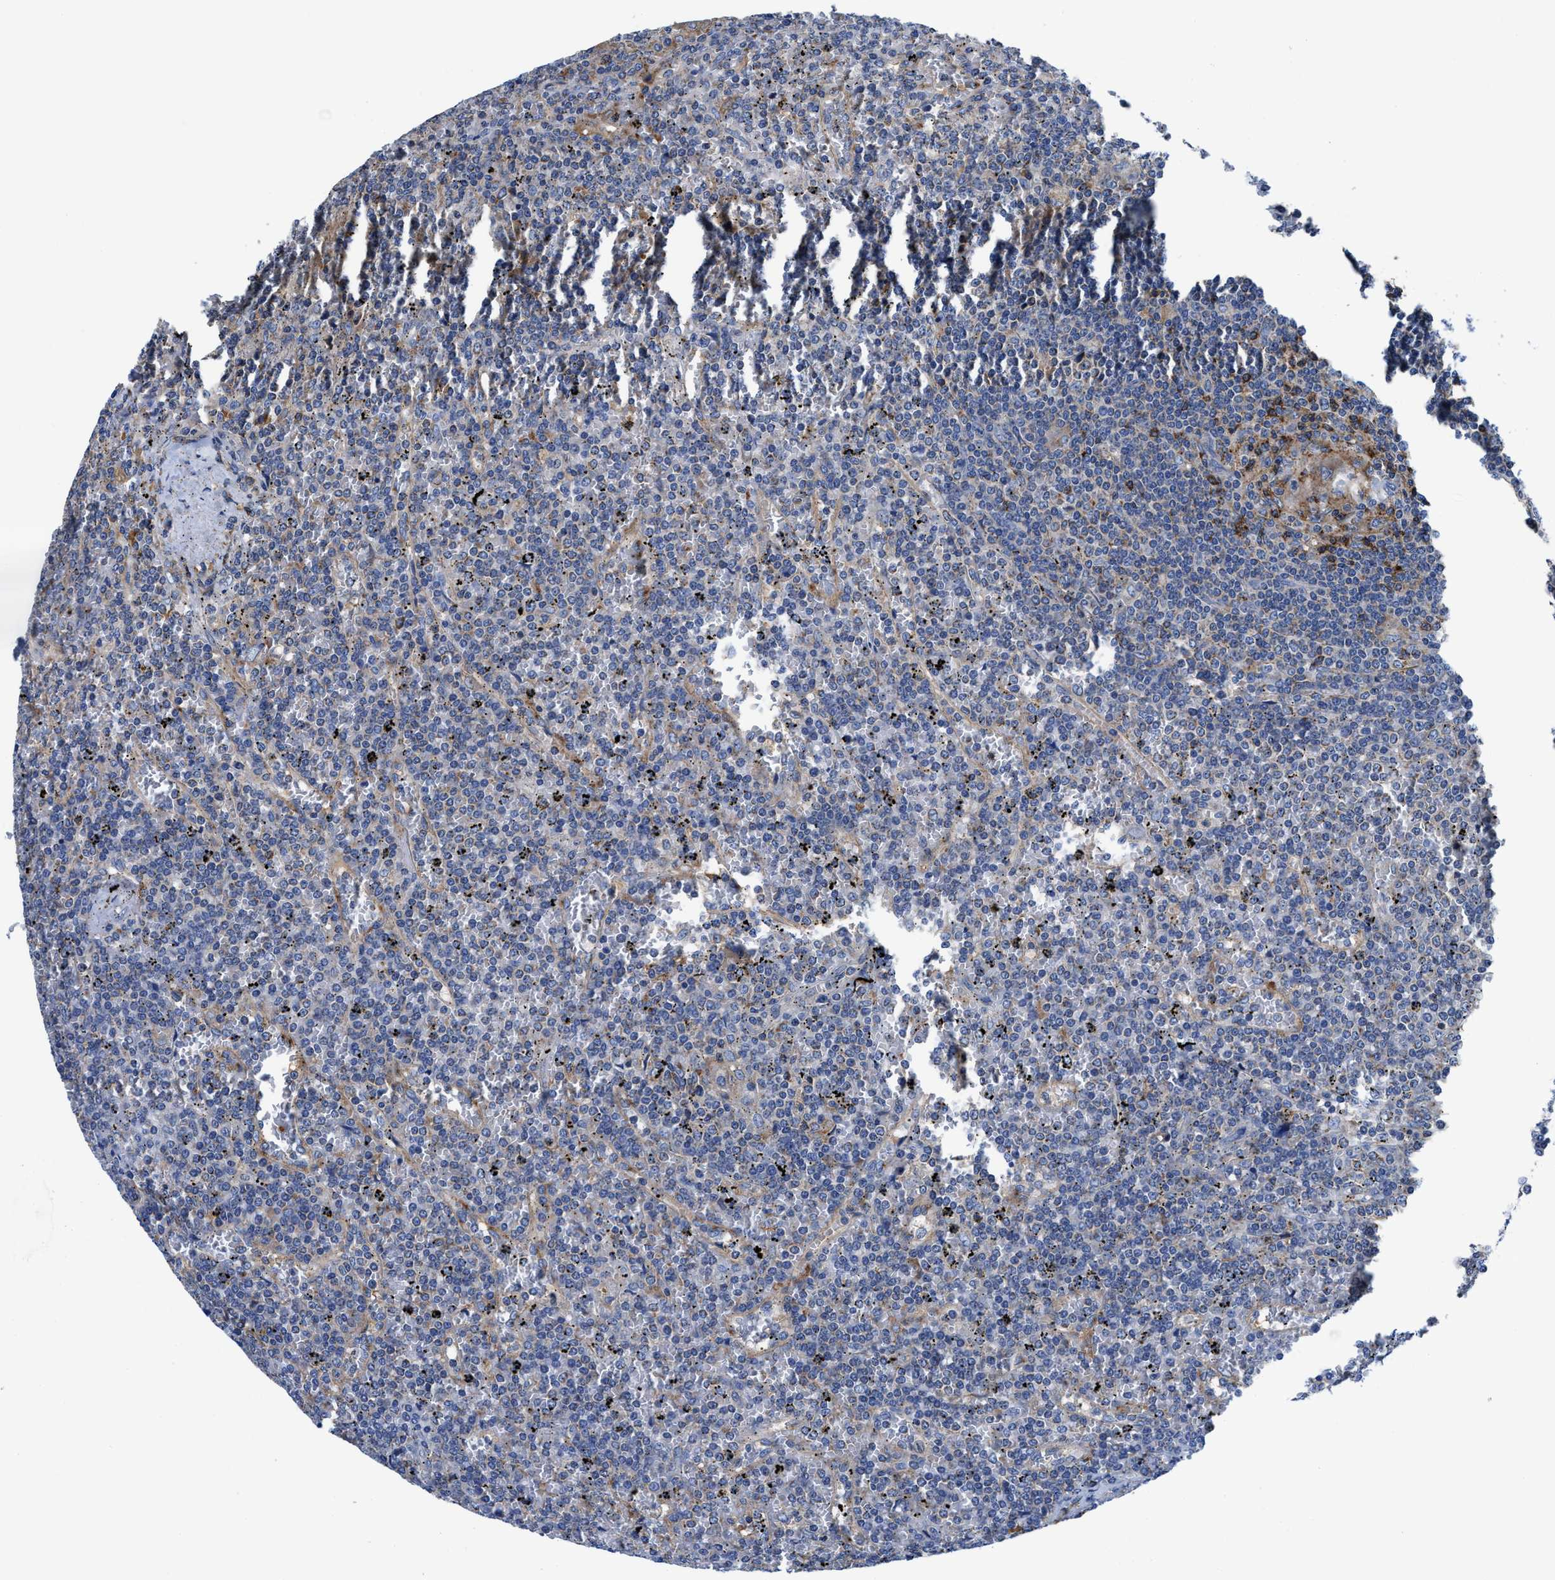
{"staining": {"intensity": "weak", "quantity": "<25%", "location": "cytoplasmic/membranous"}, "tissue": "lymphoma", "cell_type": "Tumor cells", "image_type": "cancer", "snomed": [{"axis": "morphology", "description": "Malignant lymphoma, non-Hodgkin's type, Low grade"}, {"axis": "topography", "description": "Spleen"}], "caption": "Immunohistochemical staining of human malignant lymphoma, non-Hodgkin's type (low-grade) demonstrates no significant positivity in tumor cells. Nuclei are stained in blue.", "gene": "TMEM30A", "patient": {"sex": "female", "age": 19}}